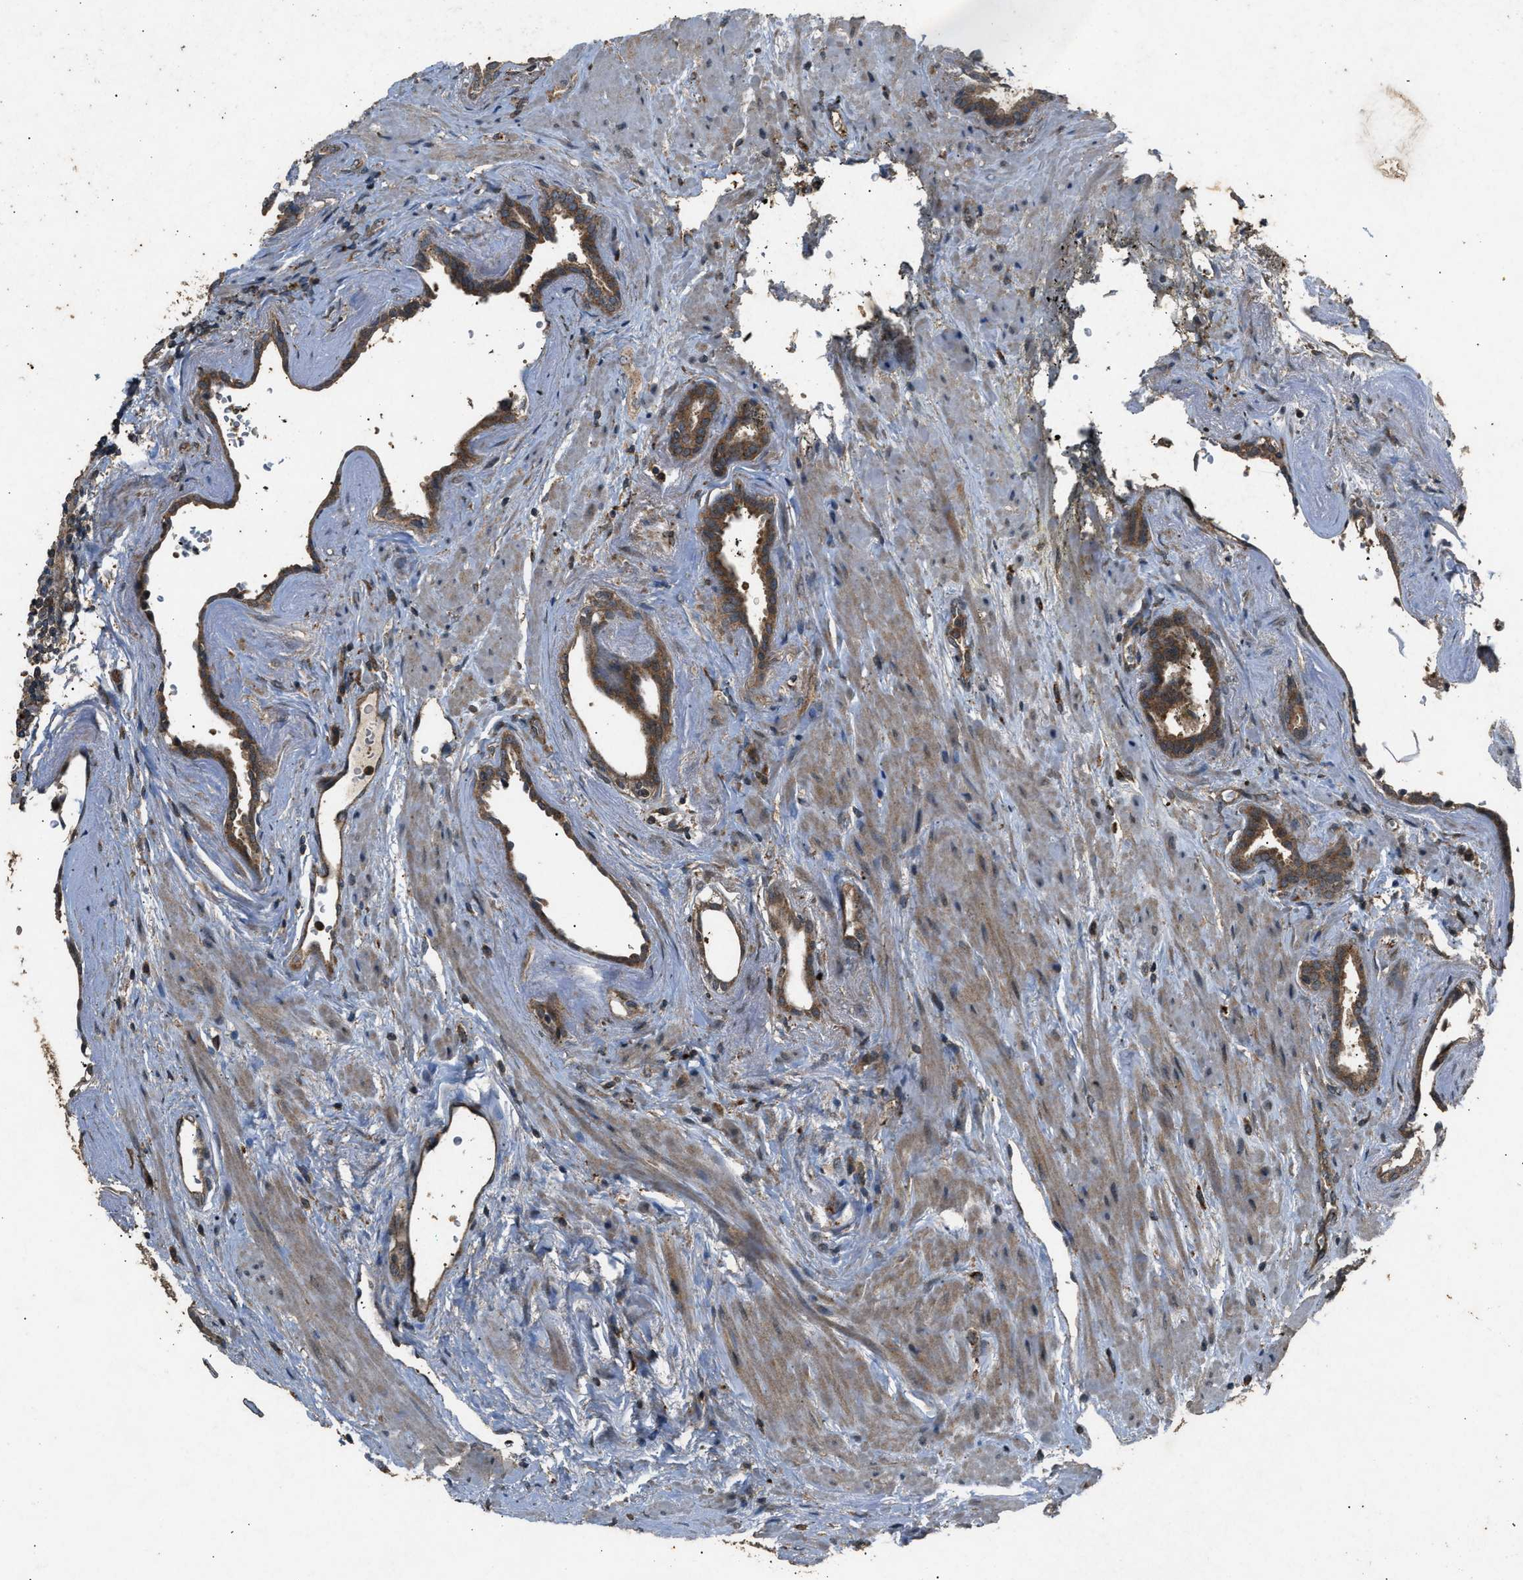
{"staining": {"intensity": "moderate", "quantity": ">75%", "location": "cytoplasmic/membranous"}, "tissue": "prostate cancer", "cell_type": "Tumor cells", "image_type": "cancer", "snomed": [{"axis": "morphology", "description": "Adenocarcinoma, High grade"}, {"axis": "topography", "description": "Prostate"}], "caption": "Adenocarcinoma (high-grade) (prostate) stained with DAB immunohistochemistry displays medium levels of moderate cytoplasmic/membranous expression in approximately >75% of tumor cells.", "gene": "PSMD1", "patient": {"sex": "male", "age": 61}}